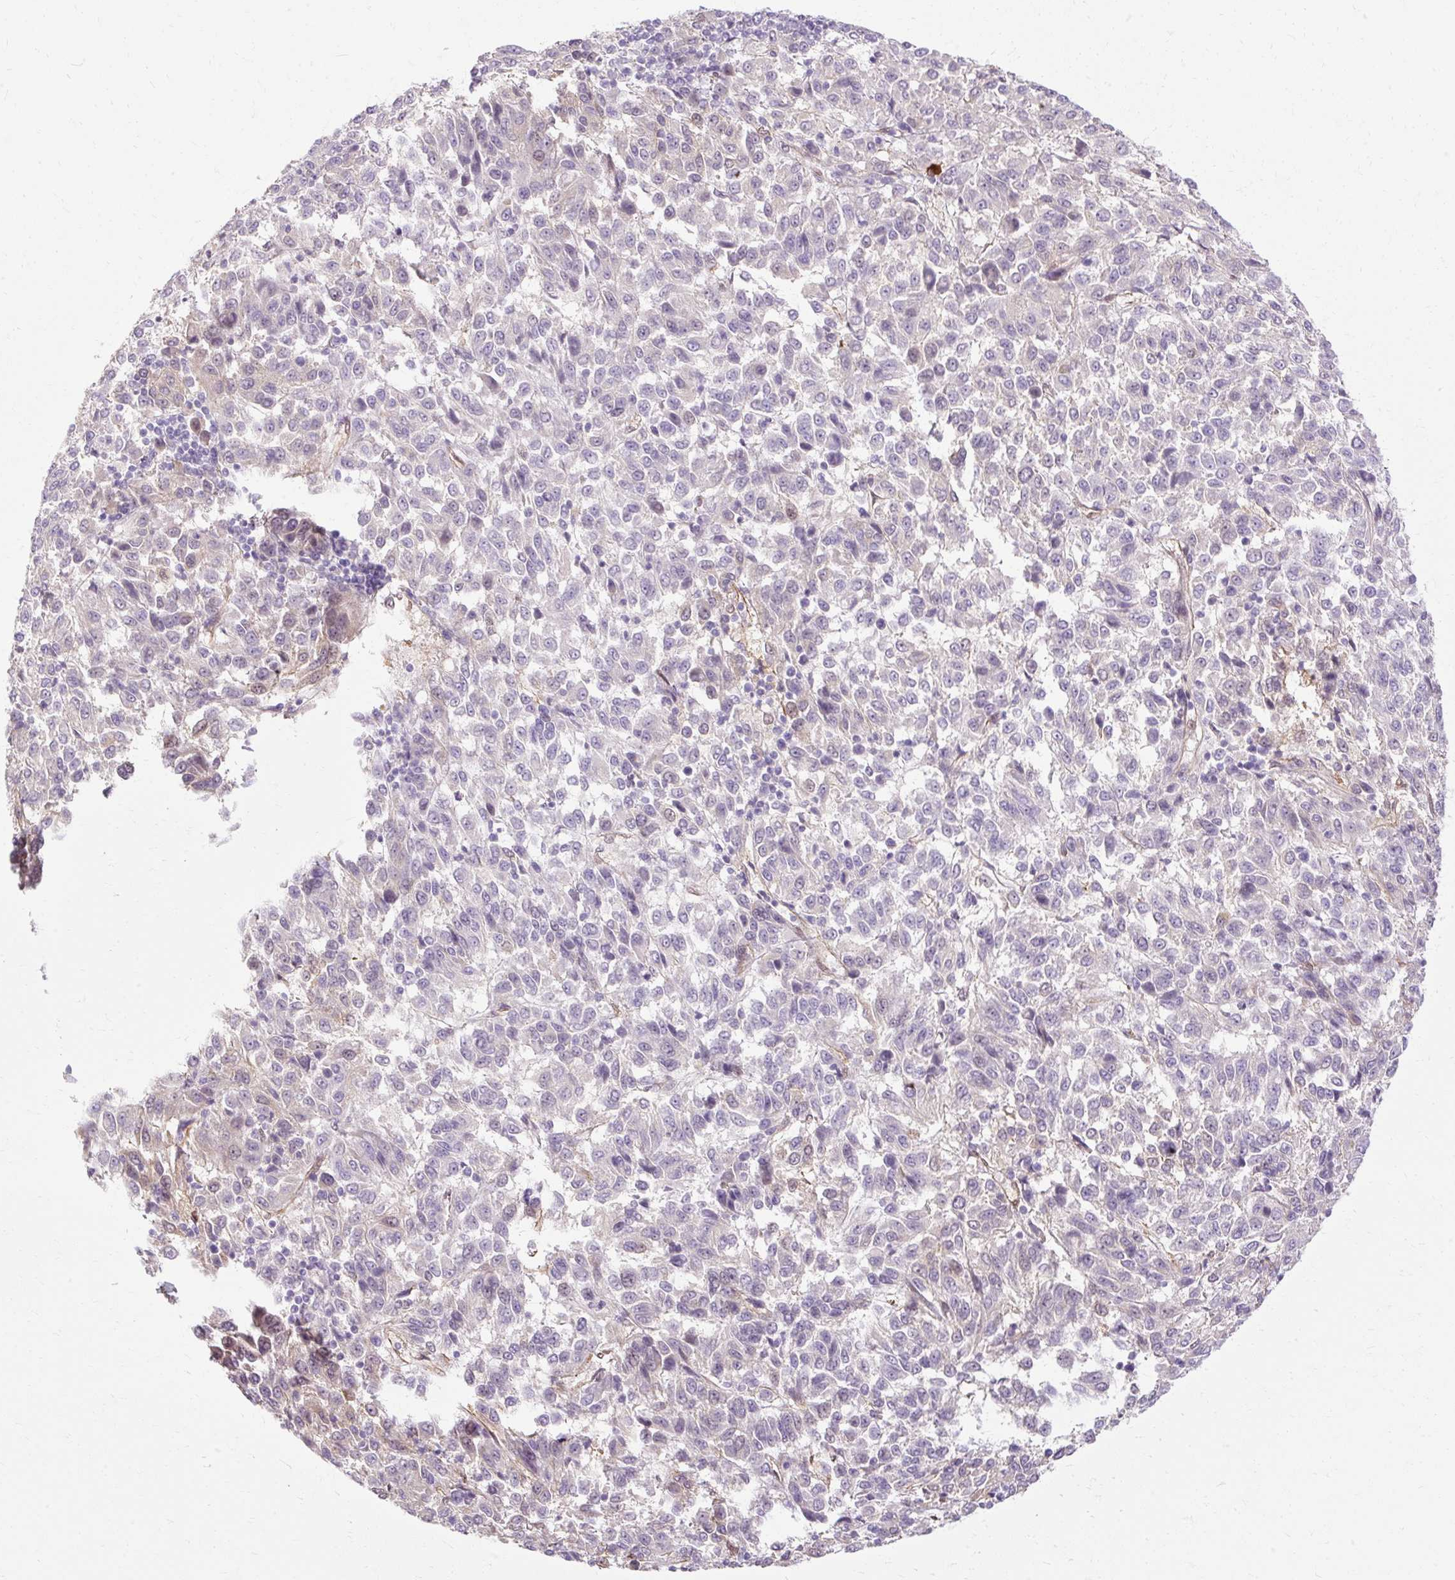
{"staining": {"intensity": "negative", "quantity": "none", "location": "none"}, "tissue": "melanoma", "cell_type": "Tumor cells", "image_type": "cancer", "snomed": [{"axis": "morphology", "description": "Malignant melanoma, Metastatic site"}, {"axis": "topography", "description": "Lung"}], "caption": "The immunohistochemistry (IHC) image has no significant expression in tumor cells of malignant melanoma (metastatic site) tissue. (DAB immunohistochemistry with hematoxylin counter stain).", "gene": "CNN3", "patient": {"sex": "male", "age": 64}}